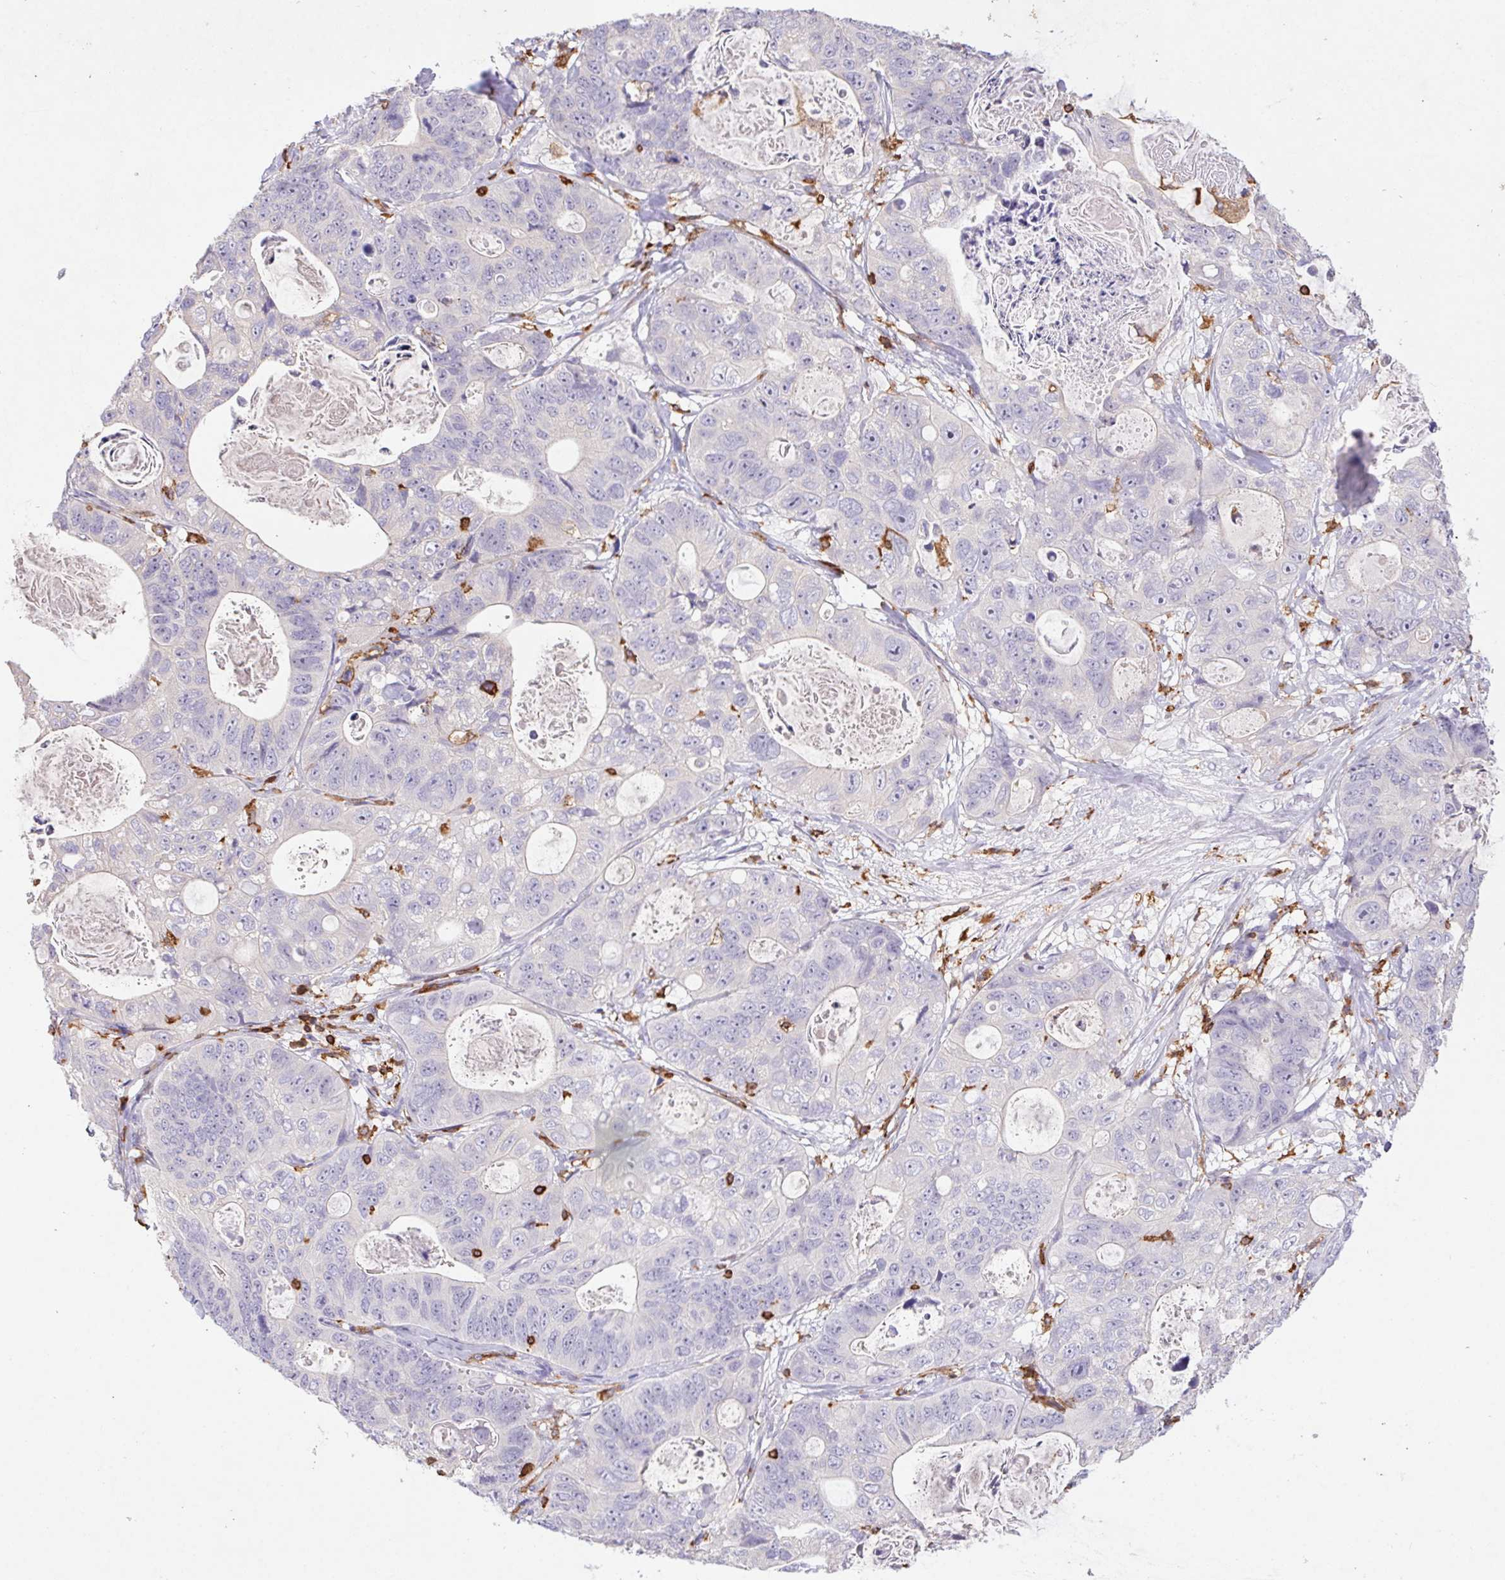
{"staining": {"intensity": "negative", "quantity": "none", "location": "none"}, "tissue": "stomach cancer", "cell_type": "Tumor cells", "image_type": "cancer", "snomed": [{"axis": "morphology", "description": "Normal tissue, NOS"}, {"axis": "morphology", "description": "Adenocarcinoma, NOS"}, {"axis": "topography", "description": "Stomach"}], "caption": "This histopathology image is of stomach cancer stained with immunohistochemistry to label a protein in brown with the nuclei are counter-stained blue. There is no positivity in tumor cells.", "gene": "APBB1IP", "patient": {"sex": "female", "age": 89}}